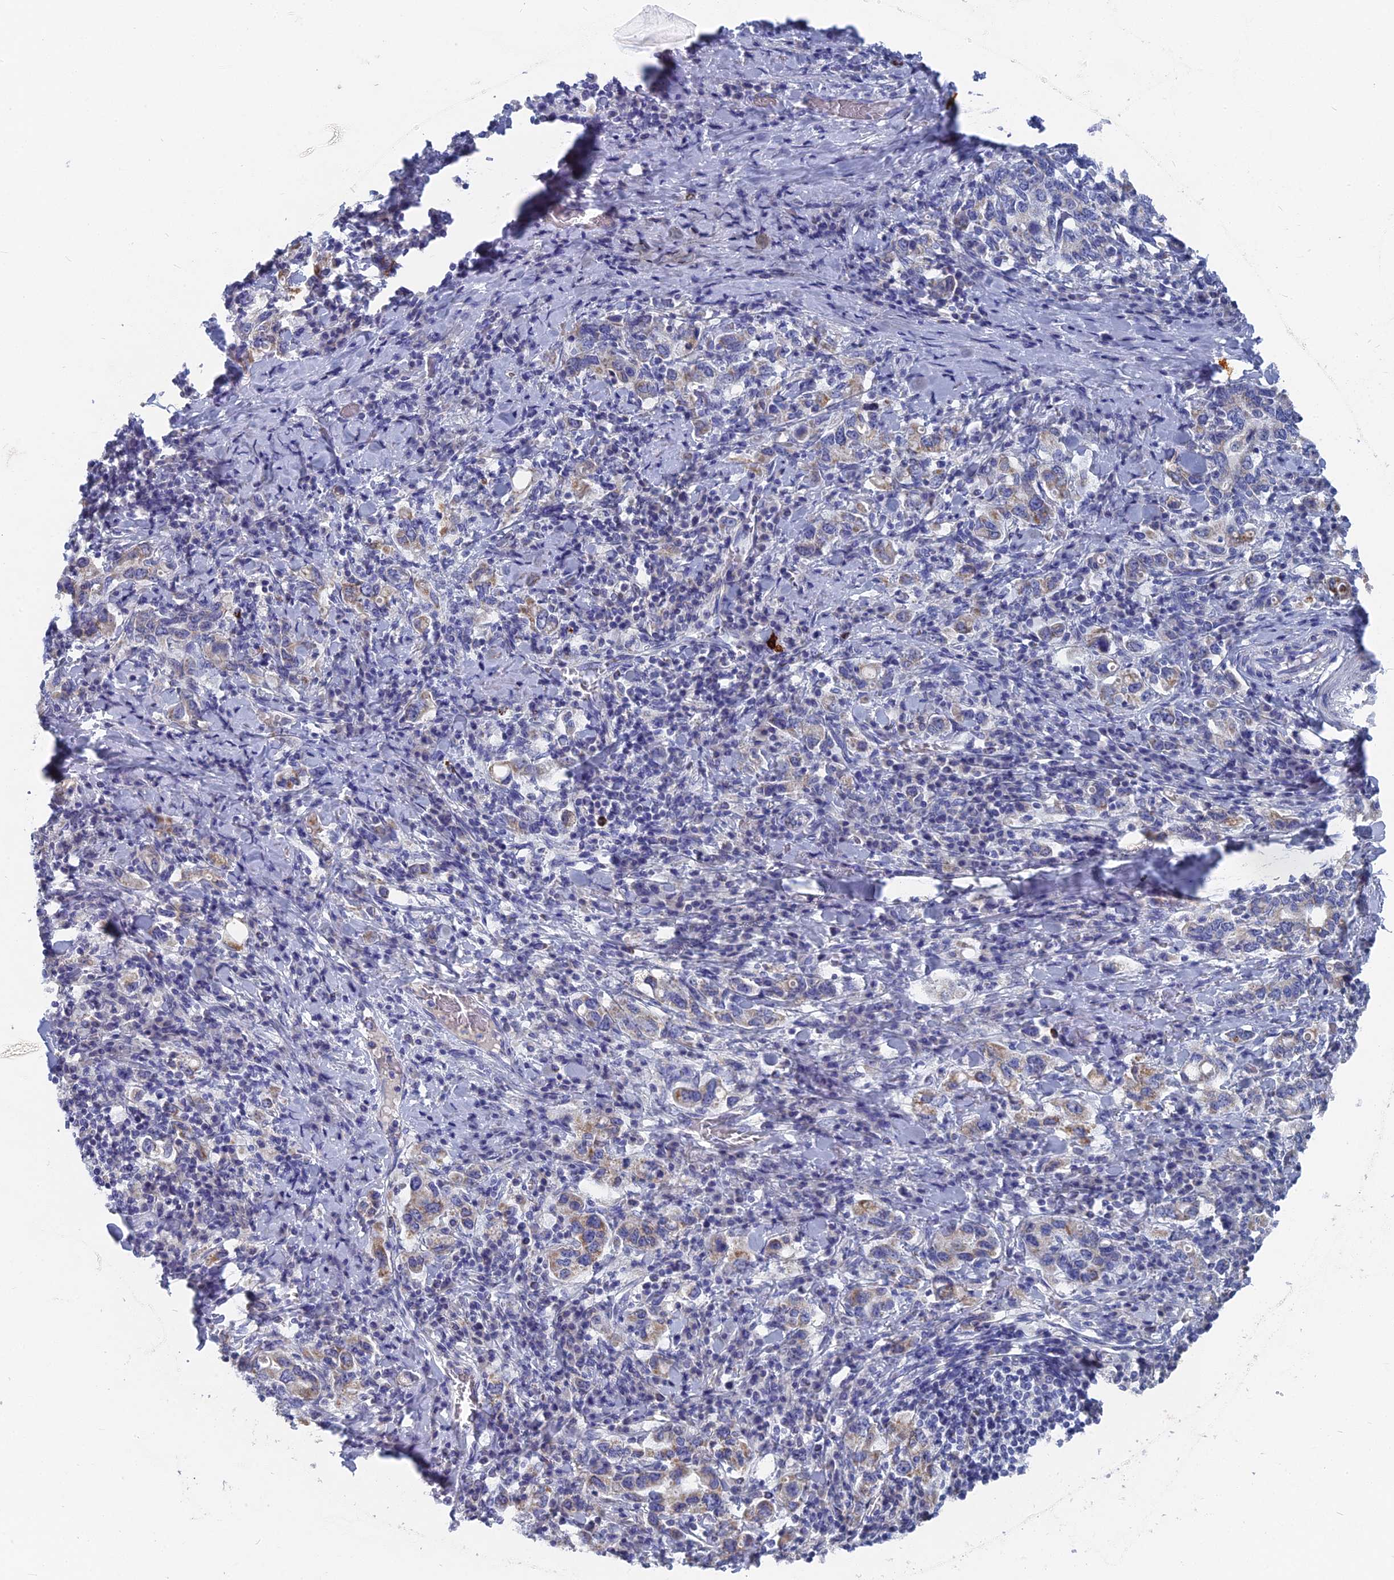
{"staining": {"intensity": "moderate", "quantity": "<25%", "location": "cytoplasmic/membranous"}, "tissue": "stomach cancer", "cell_type": "Tumor cells", "image_type": "cancer", "snomed": [{"axis": "morphology", "description": "Adenocarcinoma, NOS"}, {"axis": "topography", "description": "Stomach, upper"}, {"axis": "topography", "description": "Stomach"}], "caption": "Immunohistochemical staining of human stomach cancer demonstrates moderate cytoplasmic/membranous protein positivity in approximately <25% of tumor cells. The staining was performed using DAB (3,3'-diaminobenzidine), with brown indicating positive protein expression. Nuclei are stained blue with hematoxylin.", "gene": "HIGD1A", "patient": {"sex": "male", "age": 62}}